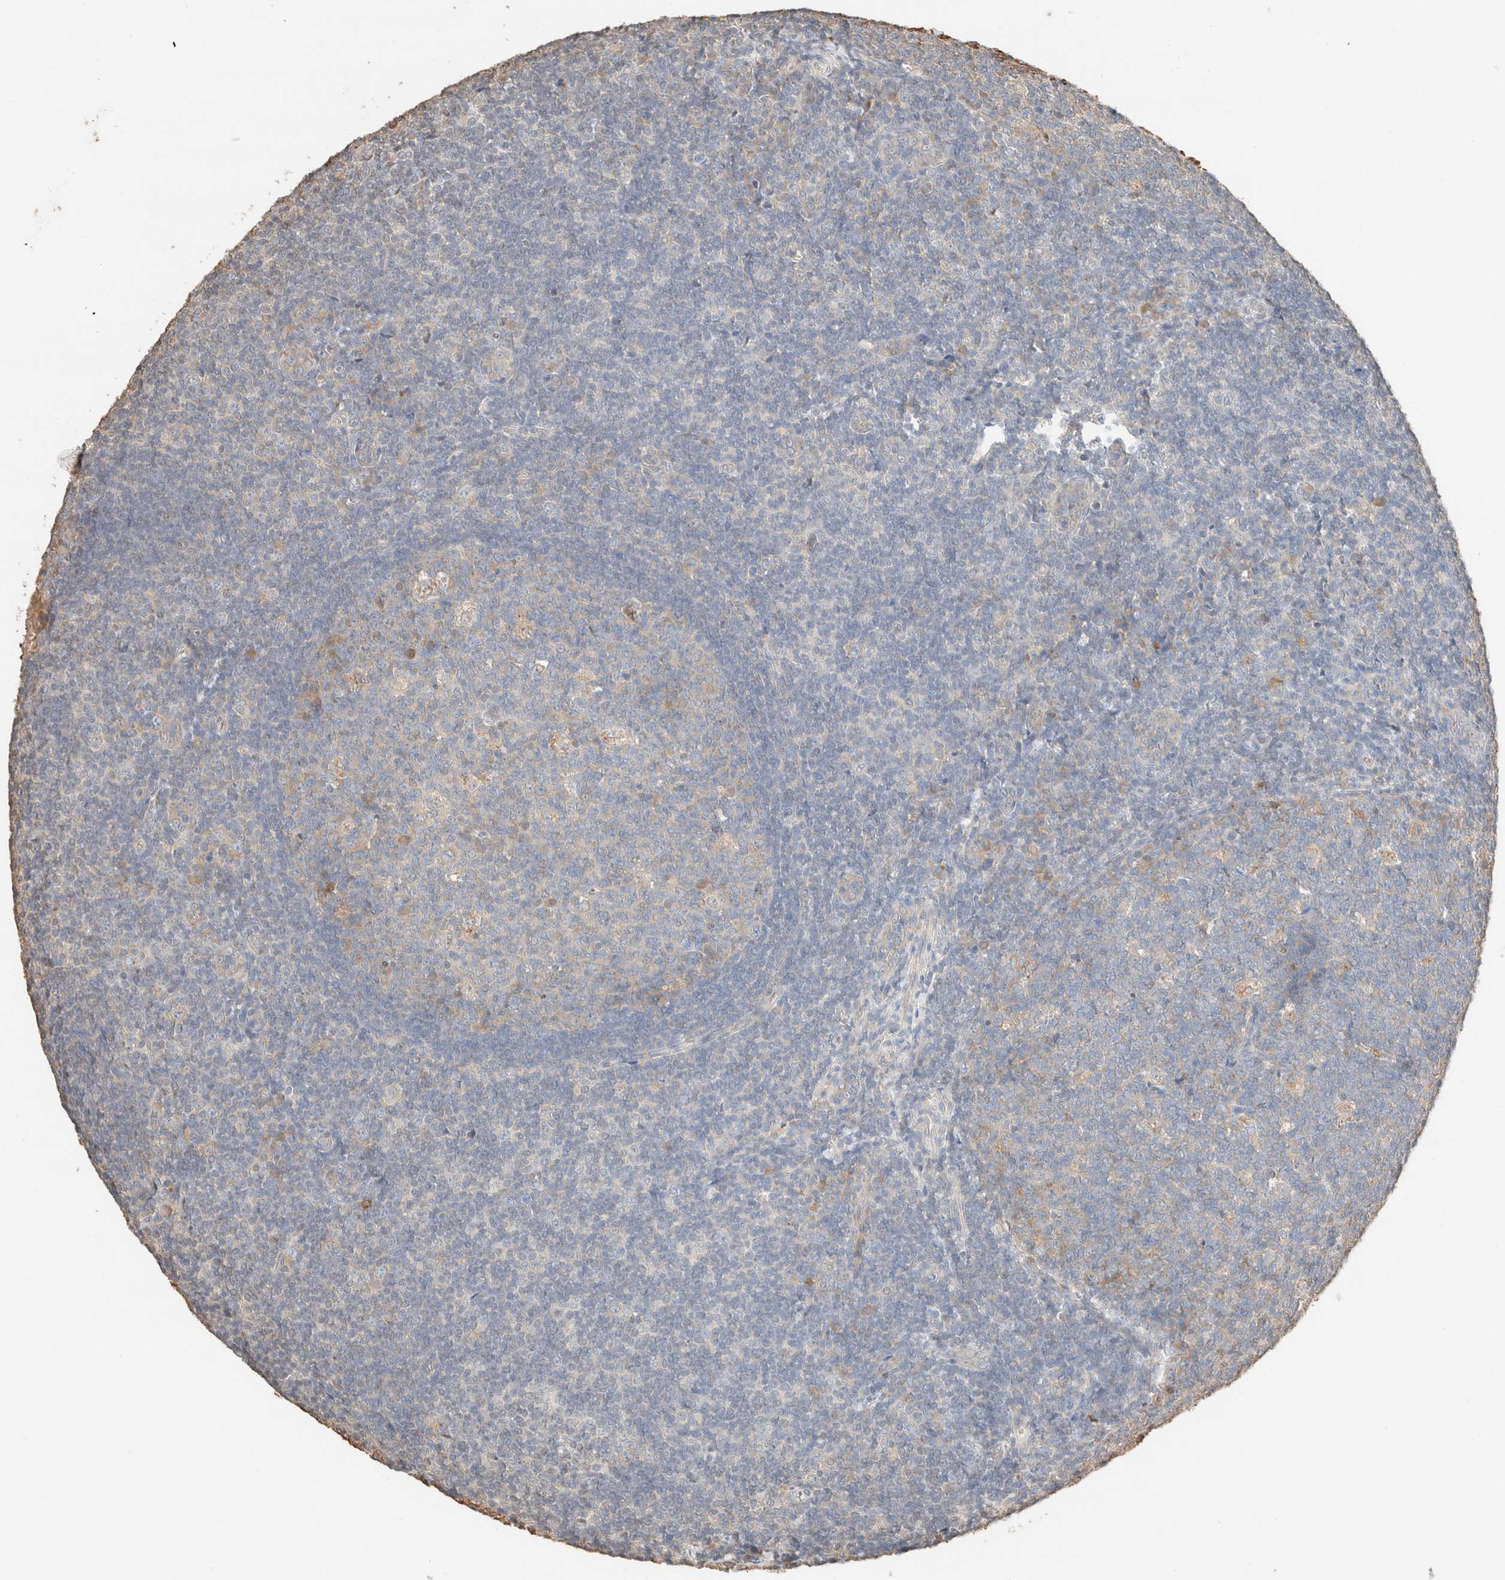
{"staining": {"intensity": "weak", "quantity": "25%-75%", "location": "cytoplasmic/membranous"}, "tissue": "tonsil", "cell_type": "Germinal center cells", "image_type": "normal", "snomed": [{"axis": "morphology", "description": "Normal tissue, NOS"}, {"axis": "topography", "description": "Tonsil"}], "caption": "Weak cytoplasmic/membranous staining is present in approximately 25%-75% of germinal center cells in unremarkable tonsil.", "gene": "TUBD1", "patient": {"sex": "male", "age": 37}}